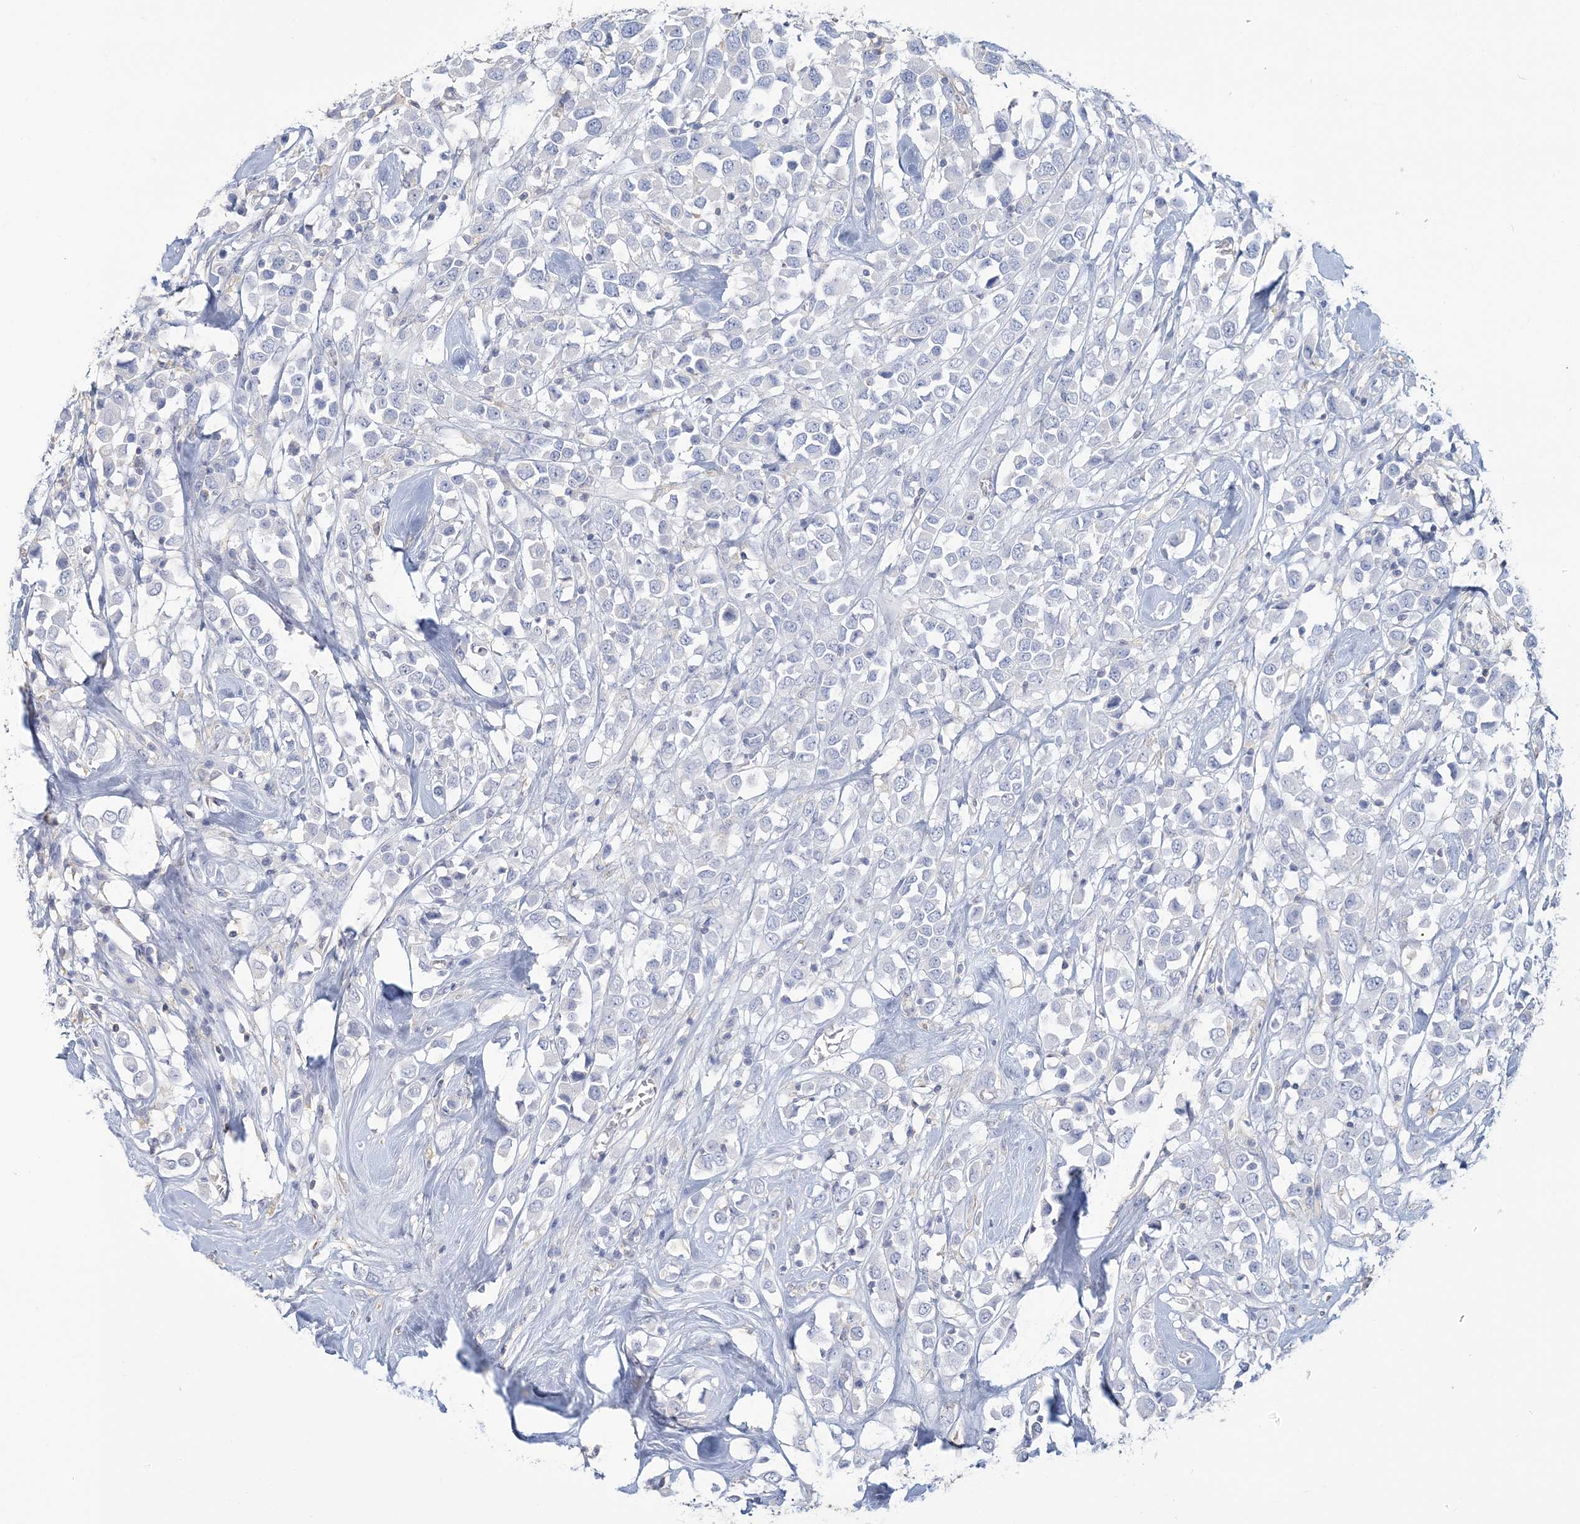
{"staining": {"intensity": "negative", "quantity": "none", "location": "none"}, "tissue": "breast cancer", "cell_type": "Tumor cells", "image_type": "cancer", "snomed": [{"axis": "morphology", "description": "Duct carcinoma"}, {"axis": "topography", "description": "Breast"}], "caption": "High power microscopy image of an immunohistochemistry photomicrograph of breast cancer, revealing no significant staining in tumor cells.", "gene": "ANKS1A", "patient": {"sex": "female", "age": 61}}